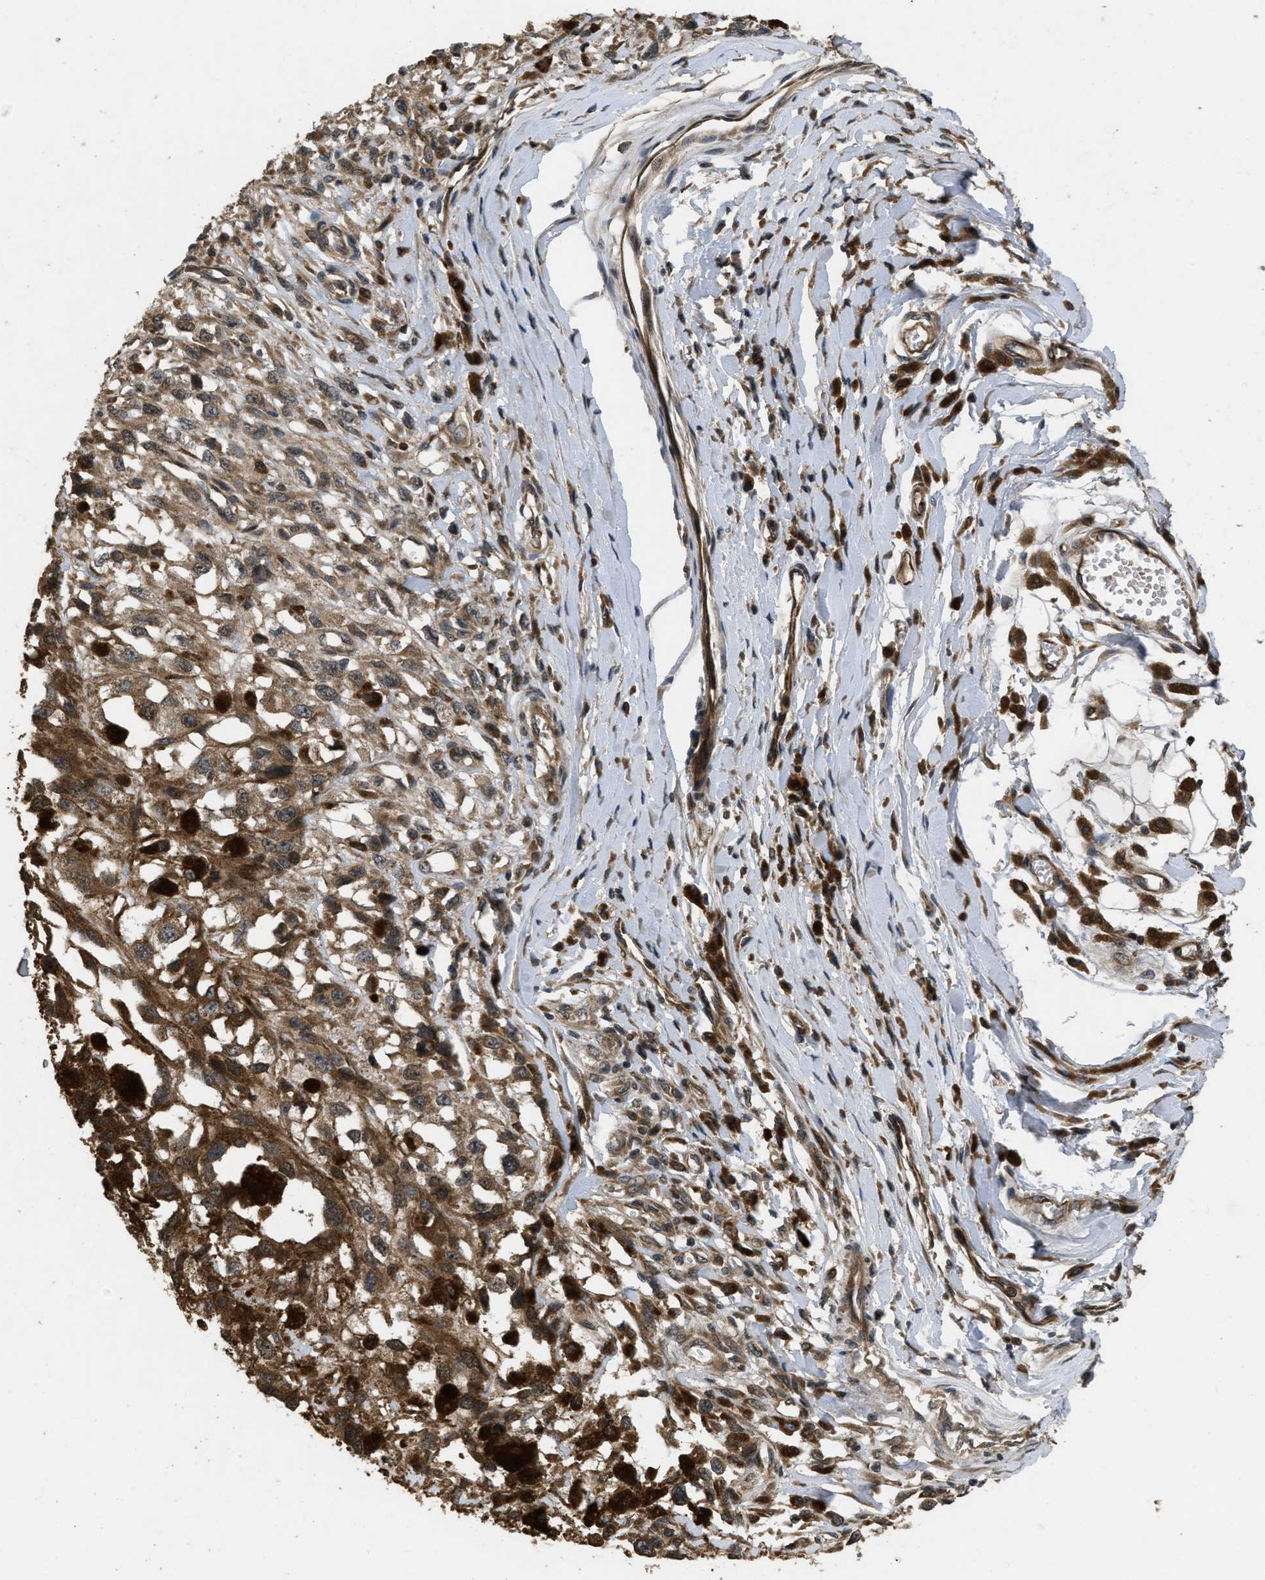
{"staining": {"intensity": "moderate", "quantity": ">75%", "location": "cytoplasmic/membranous"}, "tissue": "melanoma", "cell_type": "Tumor cells", "image_type": "cancer", "snomed": [{"axis": "morphology", "description": "Malignant melanoma, Metastatic site"}, {"axis": "topography", "description": "Lymph node"}], "caption": "DAB (3,3'-diaminobenzidine) immunohistochemical staining of melanoma exhibits moderate cytoplasmic/membranous protein staining in about >75% of tumor cells.", "gene": "SPTLC1", "patient": {"sex": "male", "age": 59}}